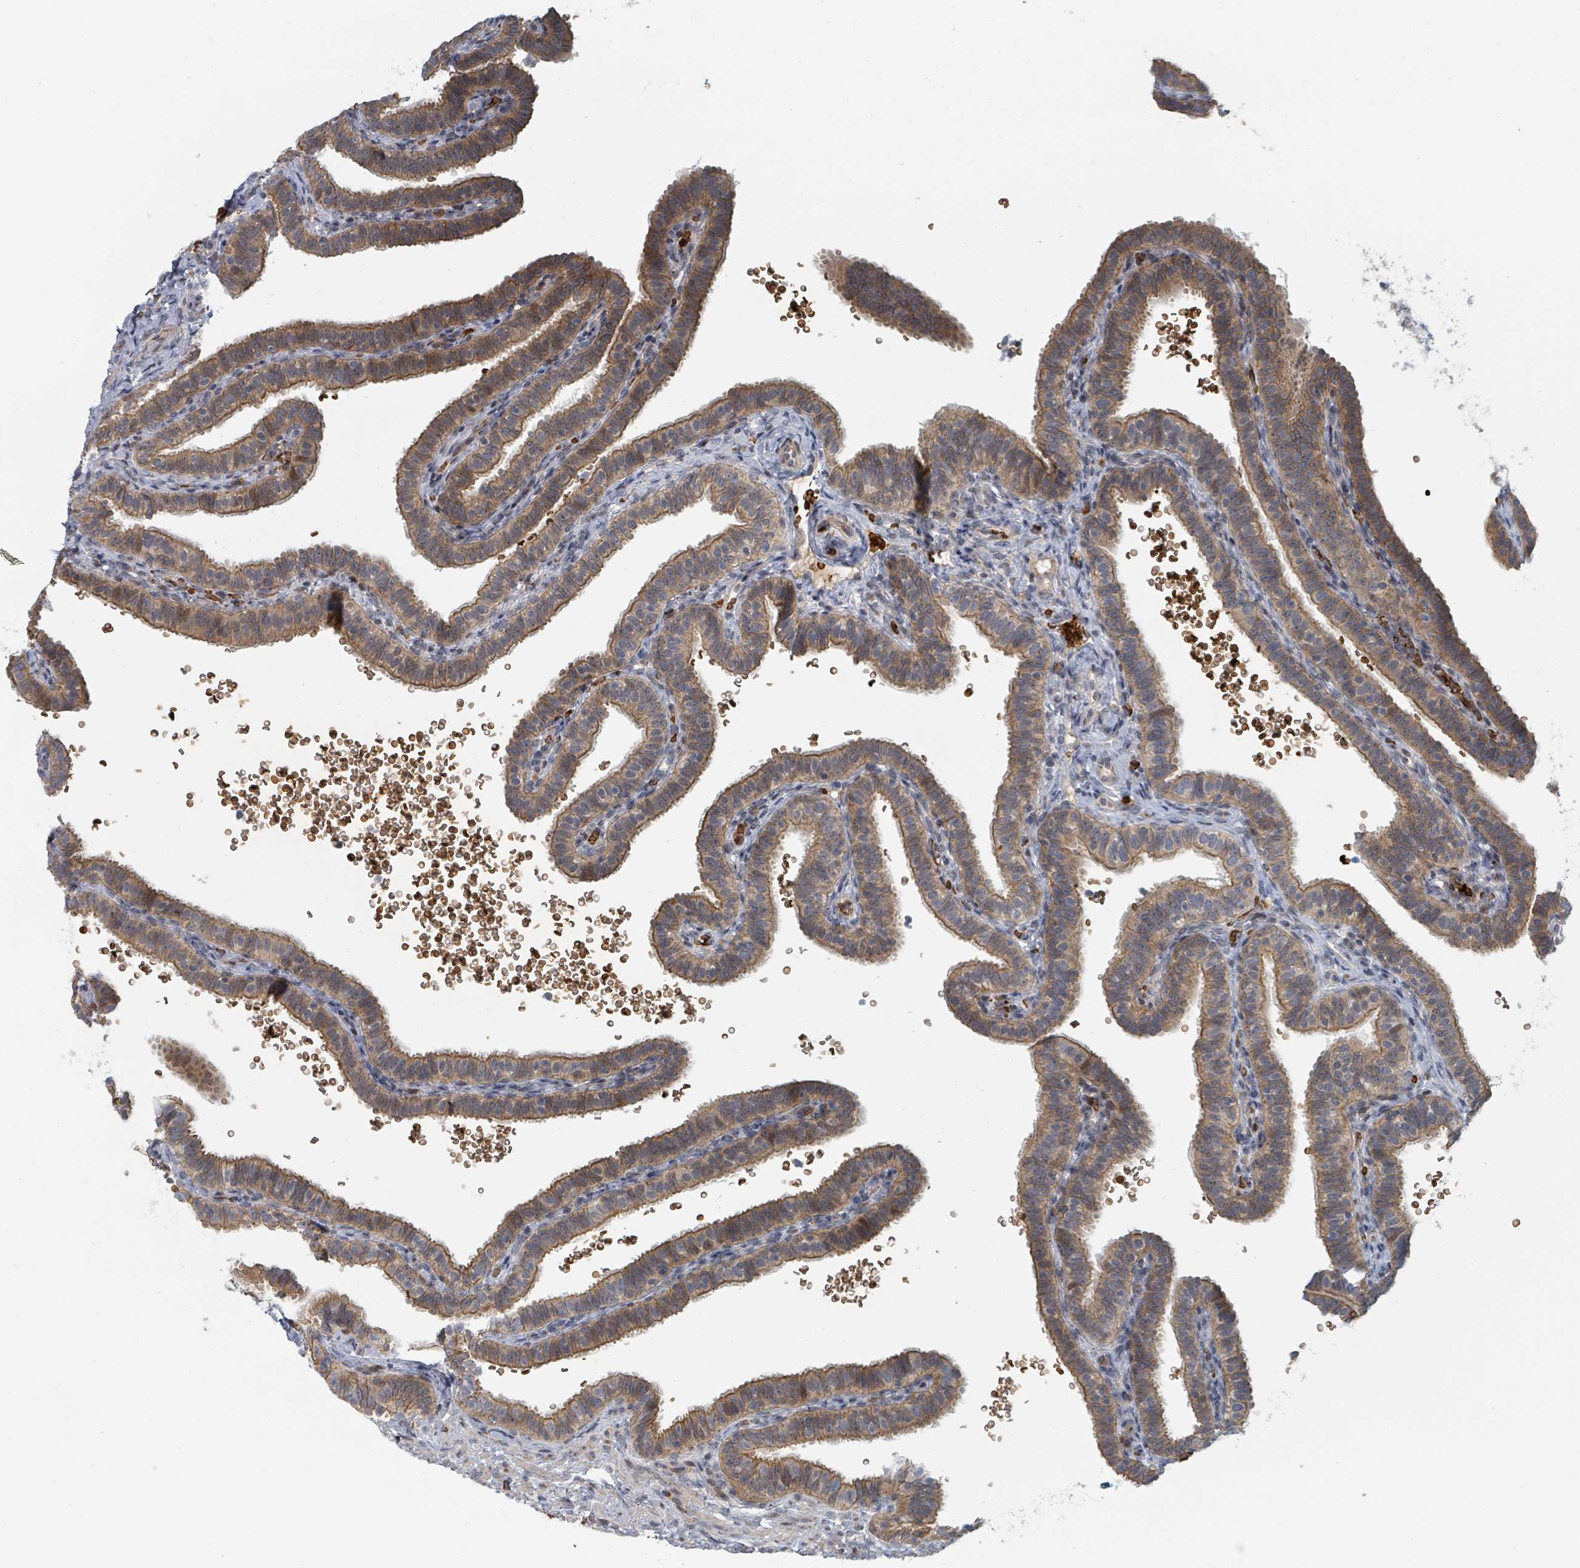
{"staining": {"intensity": "moderate", "quantity": ">75%", "location": "cytoplasmic/membranous"}, "tissue": "fallopian tube", "cell_type": "Glandular cells", "image_type": "normal", "snomed": [{"axis": "morphology", "description": "Normal tissue, NOS"}, {"axis": "topography", "description": "Fallopian tube"}], "caption": "Immunohistochemistry (DAB (3,3'-diaminobenzidine)) staining of unremarkable fallopian tube demonstrates moderate cytoplasmic/membranous protein positivity in approximately >75% of glandular cells.", "gene": "TRPC4AP", "patient": {"sex": "female", "age": 41}}